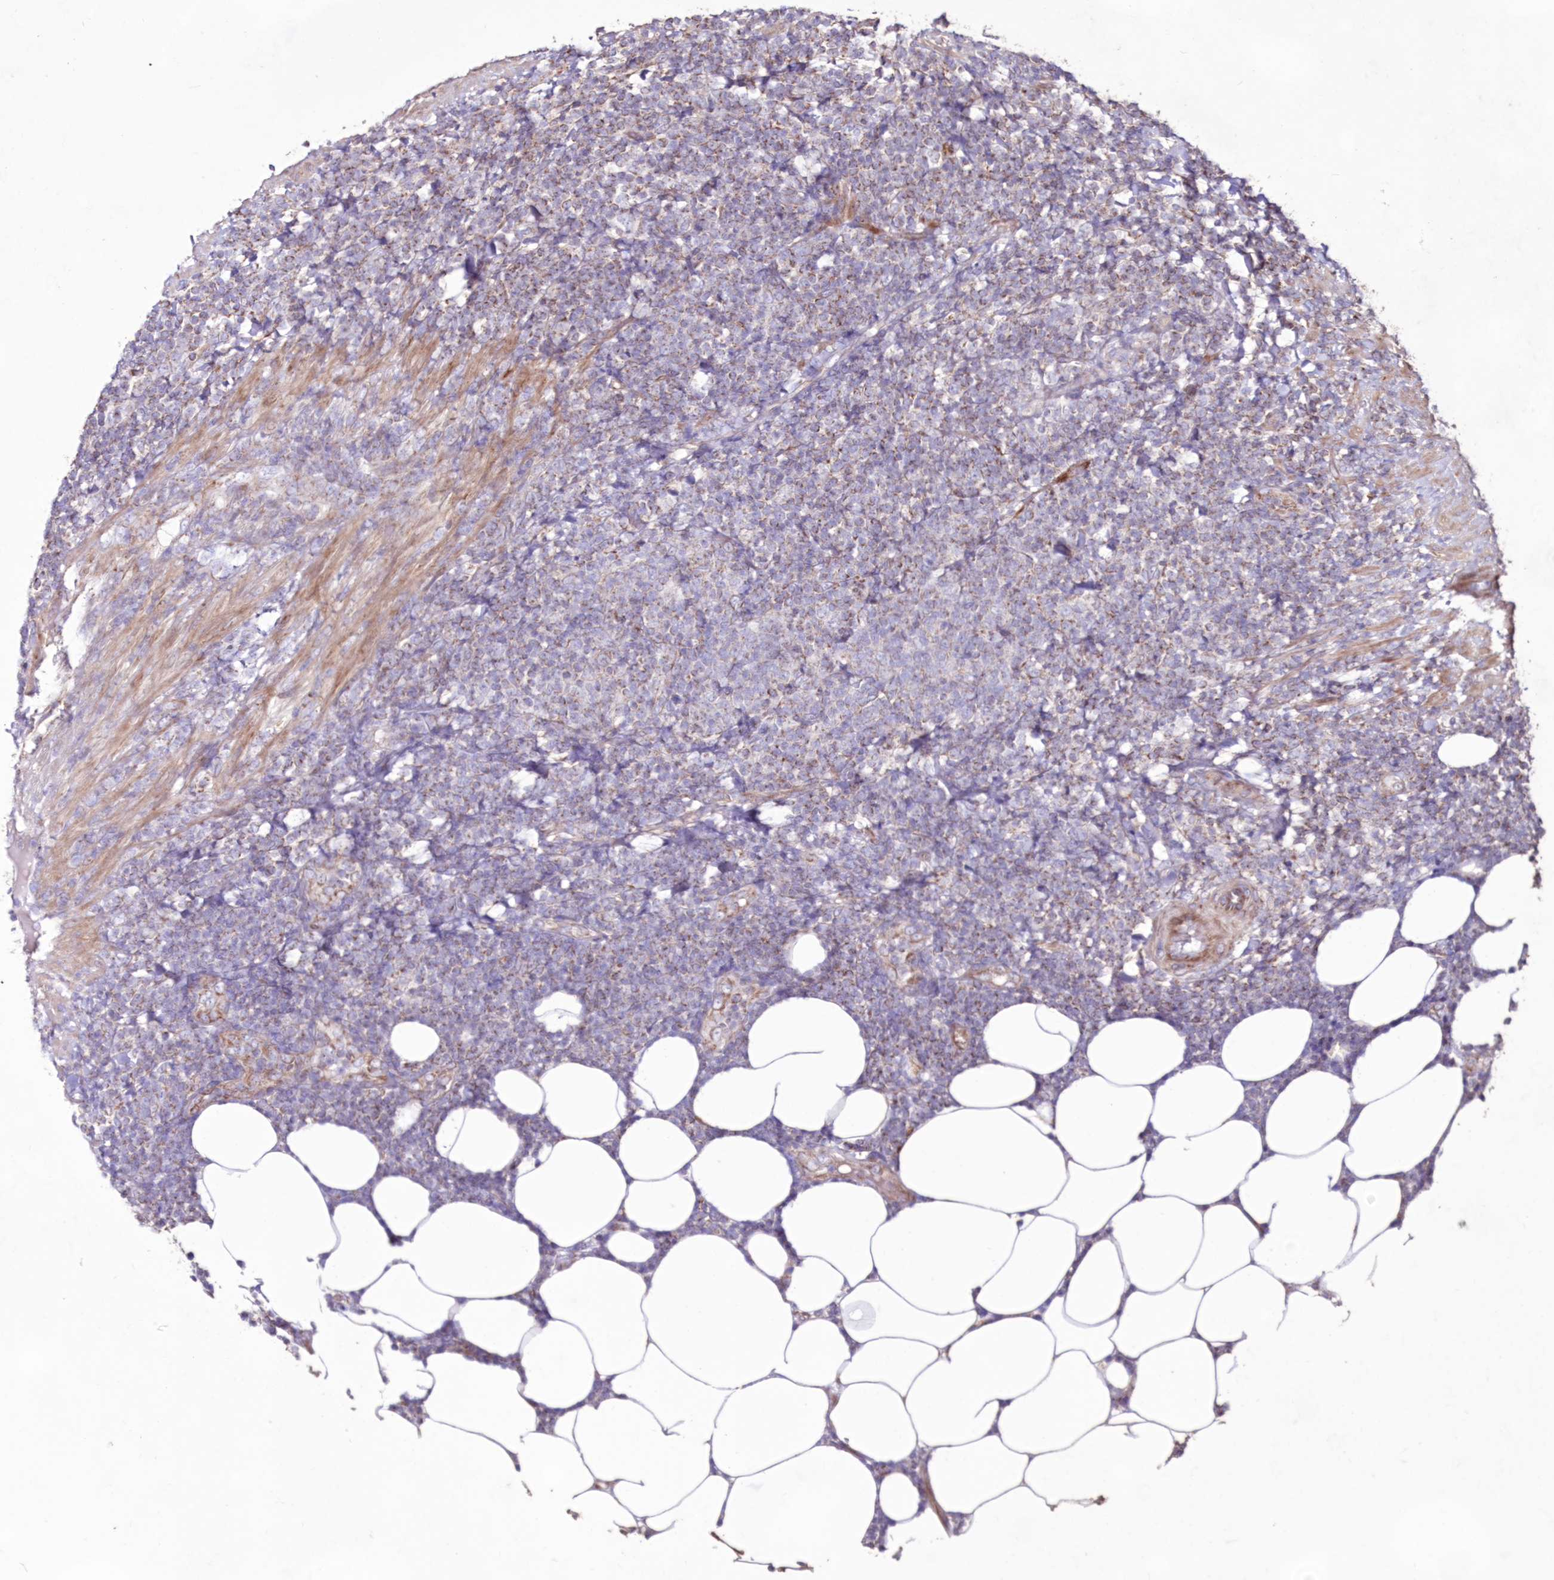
{"staining": {"intensity": "moderate", "quantity": "25%-75%", "location": "cytoplasmic/membranous"}, "tissue": "lymphoma", "cell_type": "Tumor cells", "image_type": "cancer", "snomed": [{"axis": "morphology", "description": "Malignant lymphoma, non-Hodgkin's type, Low grade"}, {"axis": "topography", "description": "Lymph node"}], "caption": "DAB immunohistochemical staining of human lymphoma demonstrates moderate cytoplasmic/membranous protein positivity in approximately 25%-75% of tumor cells.", "gene": "HADHB", "patient": {"sex": "male", "age": 66}}